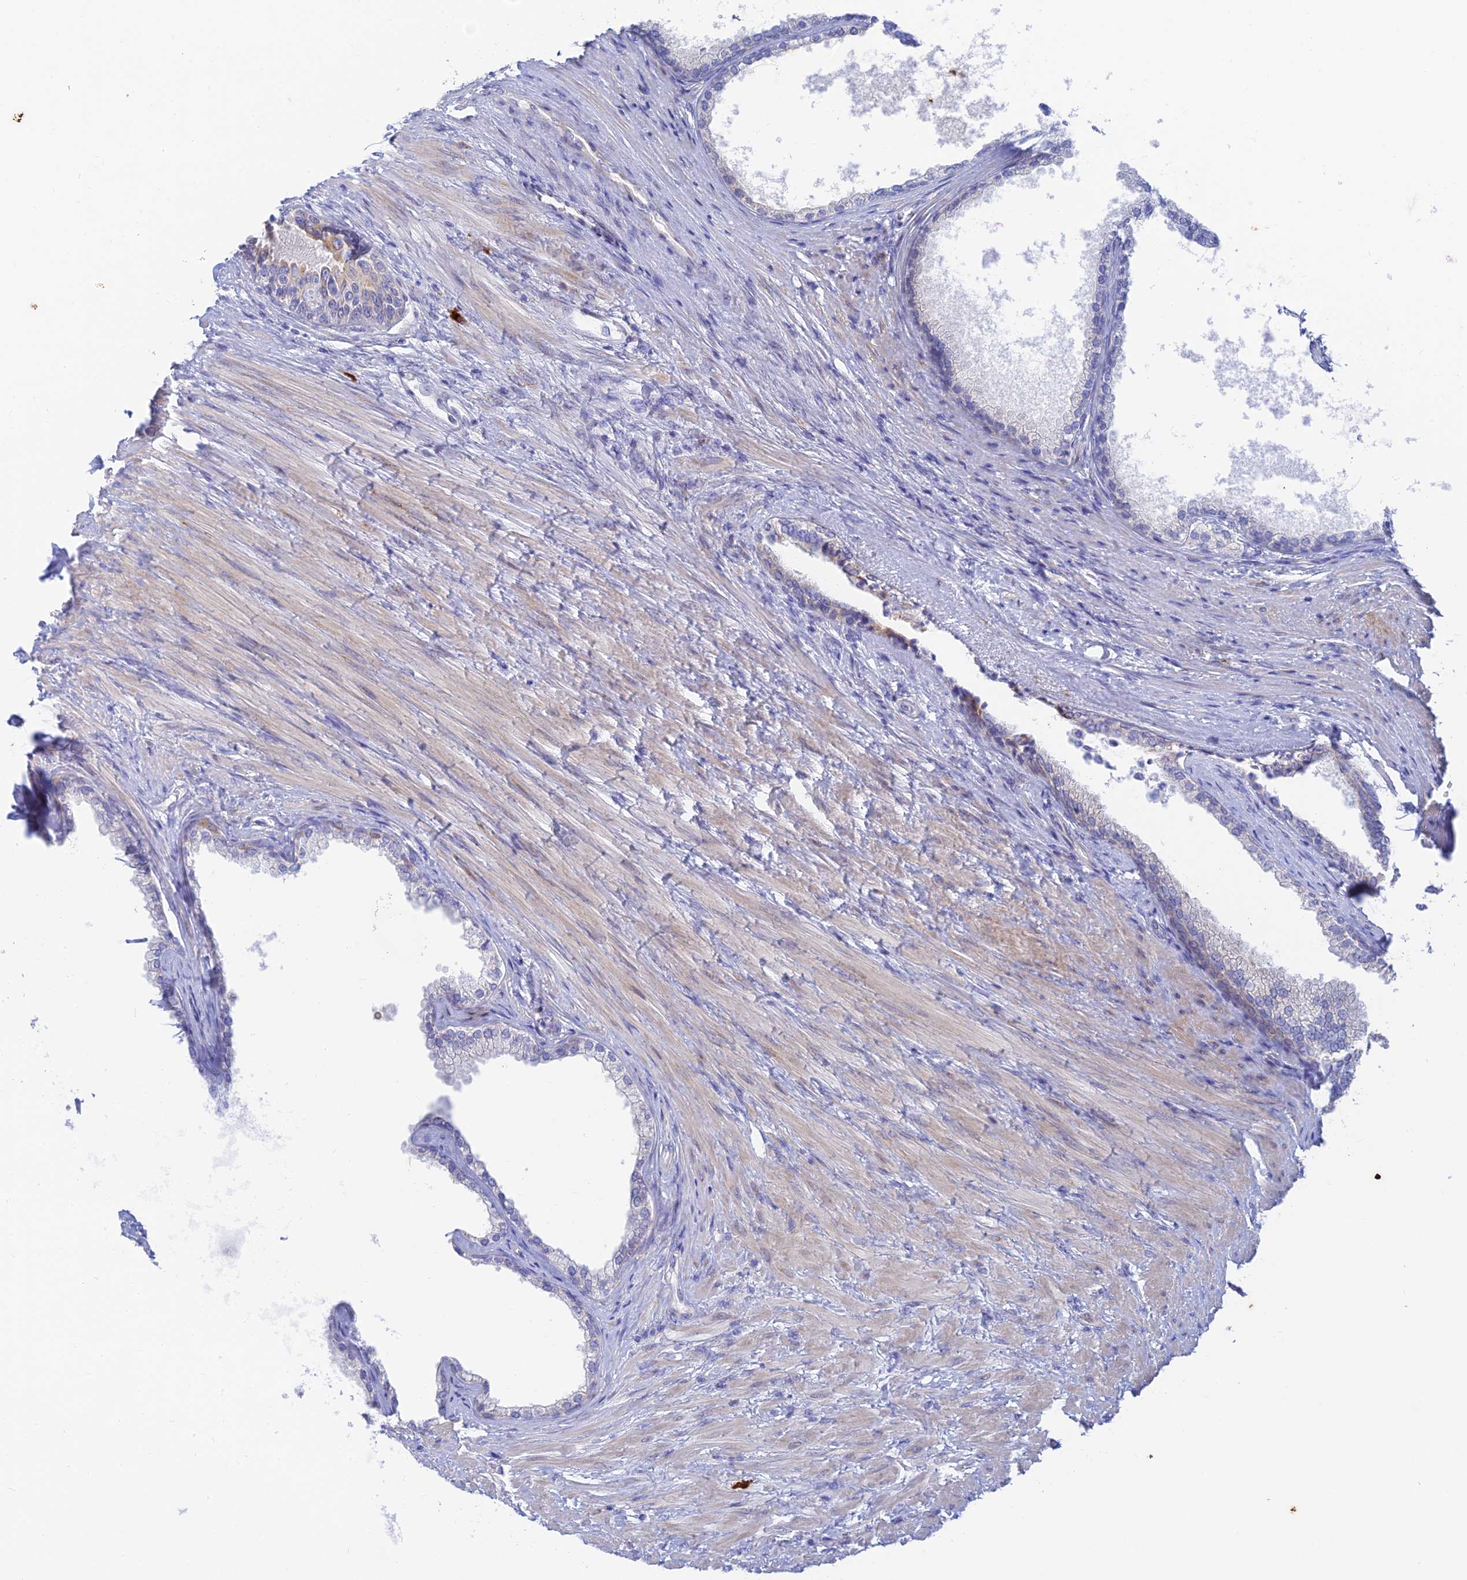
{"staining": {"intensity": "moderate", "quantity": "<25%", "location": "cytoplasmic/membranous"}, "tissue": "prostate", "cell_type": "Glandular cells", "image_type": "normal", "snomed": [{"axis": "morphology", "description": "Normal tissue, NOS"}, {"axis": "topography", "description": "Prostate"}], "caption": "Immunohistochemistry (IHC) photomicrograph of benign prostate: prostate stained using immunohistochemistry displays low levels of moderate protein expression localized specifically in the cytoplasmic/membranous of glandular cells, appearing as a cytoplasmic/membranous brown color.", "gene": "CEP152", "patient": {"sex": "male", "age": 76}}